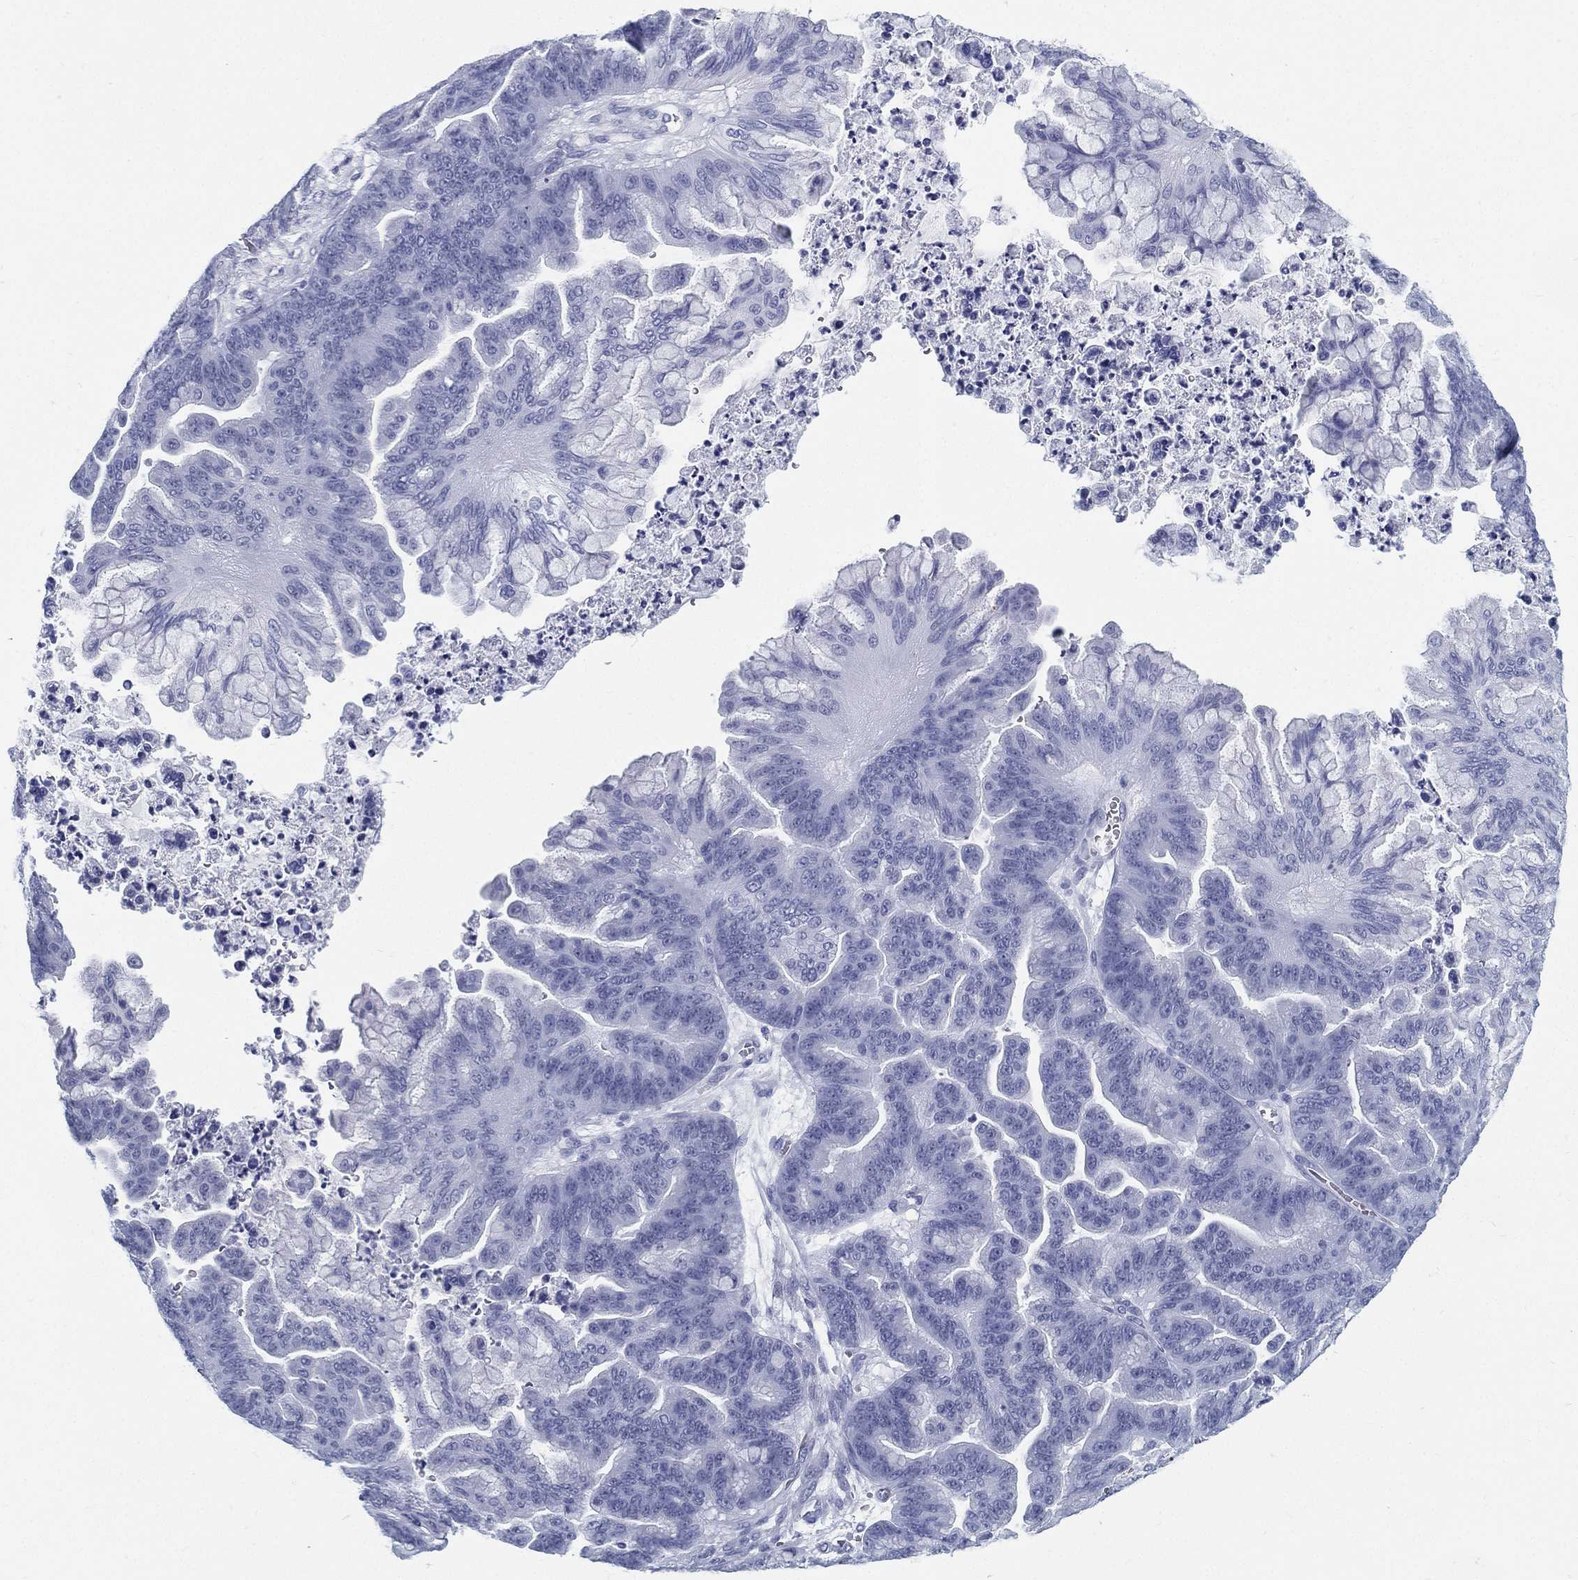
{"staining": {"intensity": "negative", "quantity": "none", "location": "none"}, "tissue": "ovarian cancer", "cell_type": "Tumor cells", "image_type": "cancer", "snomed": [{"axis": "morphology", "description": "Cystadenocarcinoma, mucinous, NOS"}, {"axis": "topography", "description": "Ovary"}], "caption": "Tumor cells are negative for protein expression in human ovarian cancer (mucinous cystadenocarcinoma).", "gene": "ATP1B2", "patient": {"sex": "female", "age": 67}}